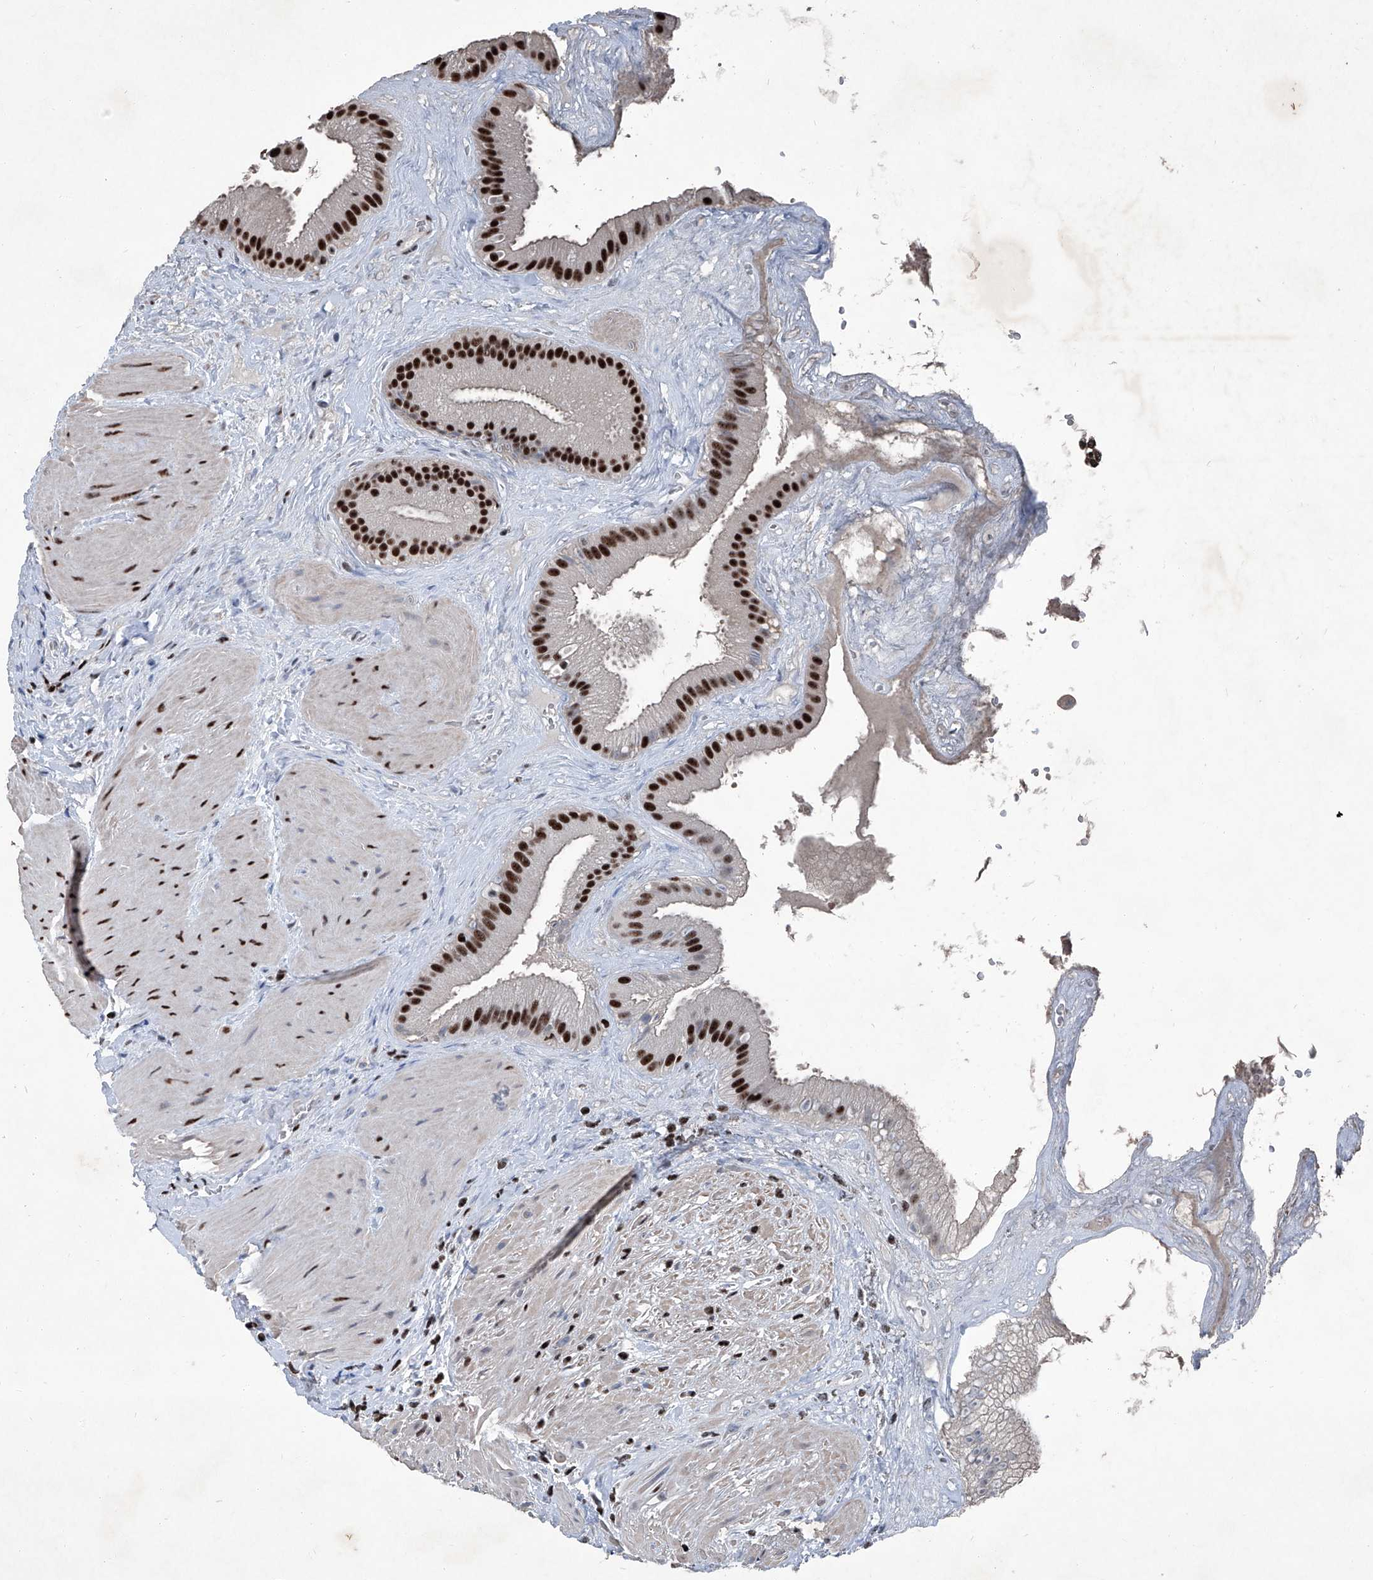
{"staining": {"intensity": "strong", "quantity": ">75%", "location": "nuclear"}, "tissue": "gallbladder", "cell_type": "Glandular cells", "image_type": "normal", "snomed": [{"axis": "morphology", "description": "Normal tissue, NOS"}, {"axis": "topography", "description": "Gallbladder"}], "caption": "Glandular cells show strong nuclear expression in approximately >75% of cells in normal gallbladder.", "gene": "DDX39B", "patient": {"sex": "male", "age": 55}}